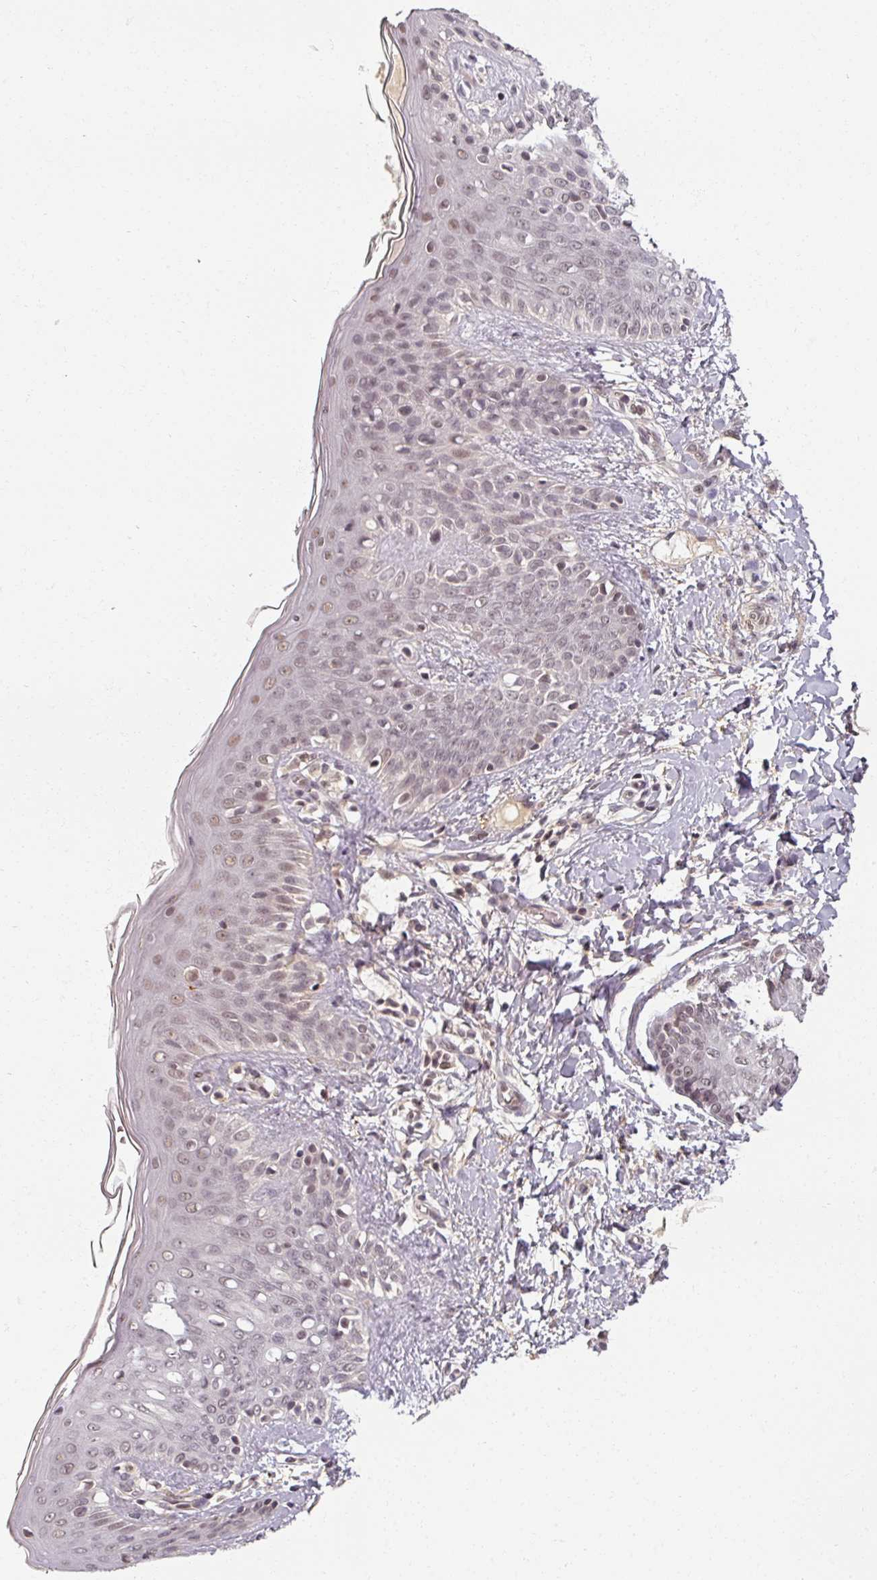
{"staining": {"intensity": "moderate", "quantity": "25%-75%", "location": "nuclear"}, "tissue": "skin", "cell_type": "Fibroblasts", "image_type": "normal", "snomed": [{"axis": "morphology", "description": "Normal tissue, NOS"}, {"axis": "topography", "description": "Skin"}], "caption": "Moderate nuclear positivity for a protein is identified in about 25%-75% of fibroblasts of benign skin using IHC.", "gene": "POLR2G", "patient": {"sex": "male", "age": 16}}